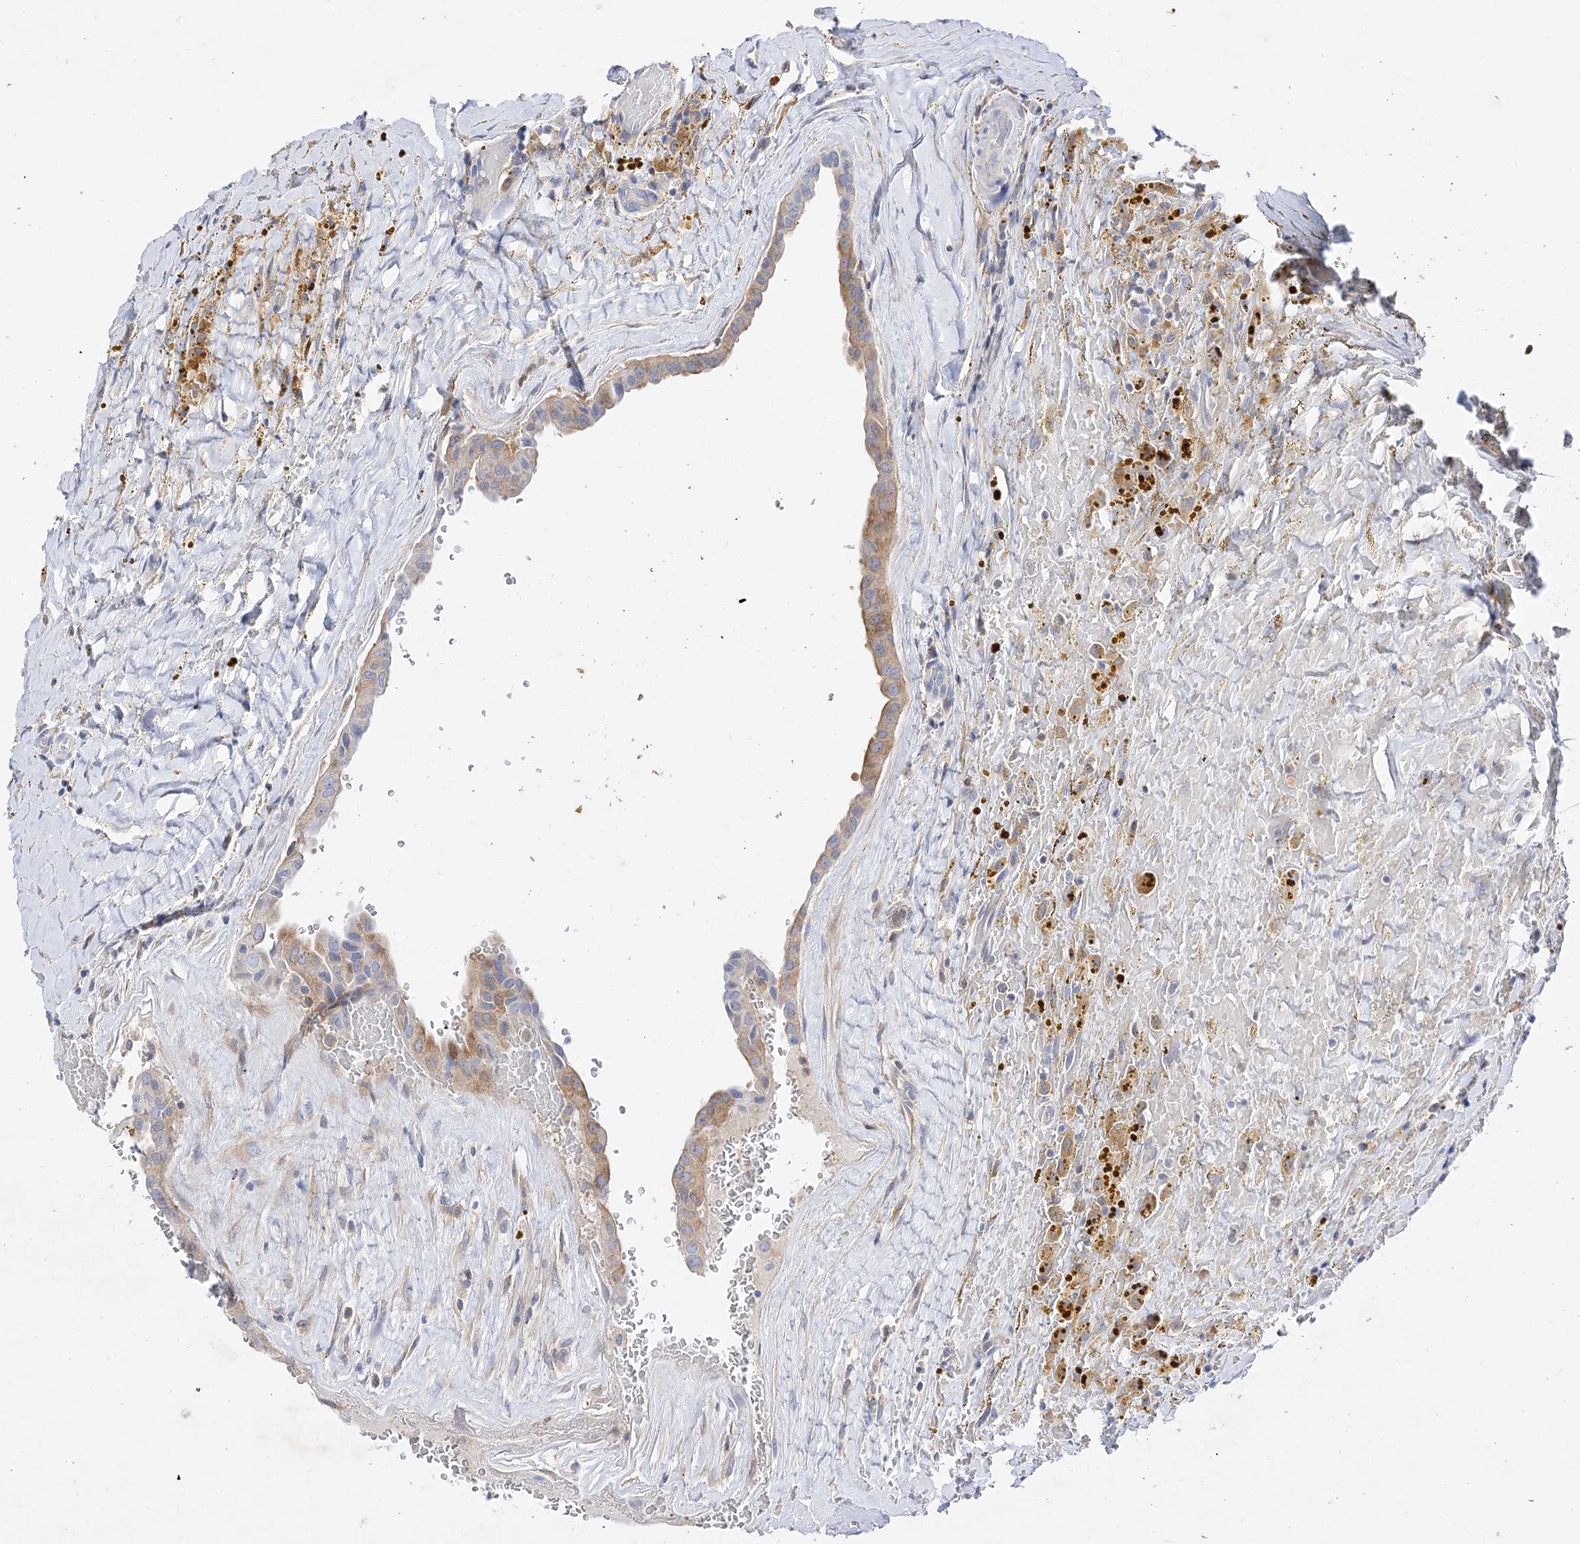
{"staining": {"intensity": "moderate", "quantity": "25%-75%", "location": "cytoplasmic/membranous"}, "tissue": "thyroid cancer", "cell_type": "Tumor cells", "image_type": "cancer", "snomed": [{"axis": "morphology", "description": "Papillary adenocarcinoma, NOS"}, {"axis": "topography", "description": "Thyroid gland"}], "caption": "A brown stain labels moderate cytoplasmic/membranous positivity of a protein in human thyroid cancer tumor cells.", "gene": "ARV1", "patient": {"sex": "male", "age": 77}}